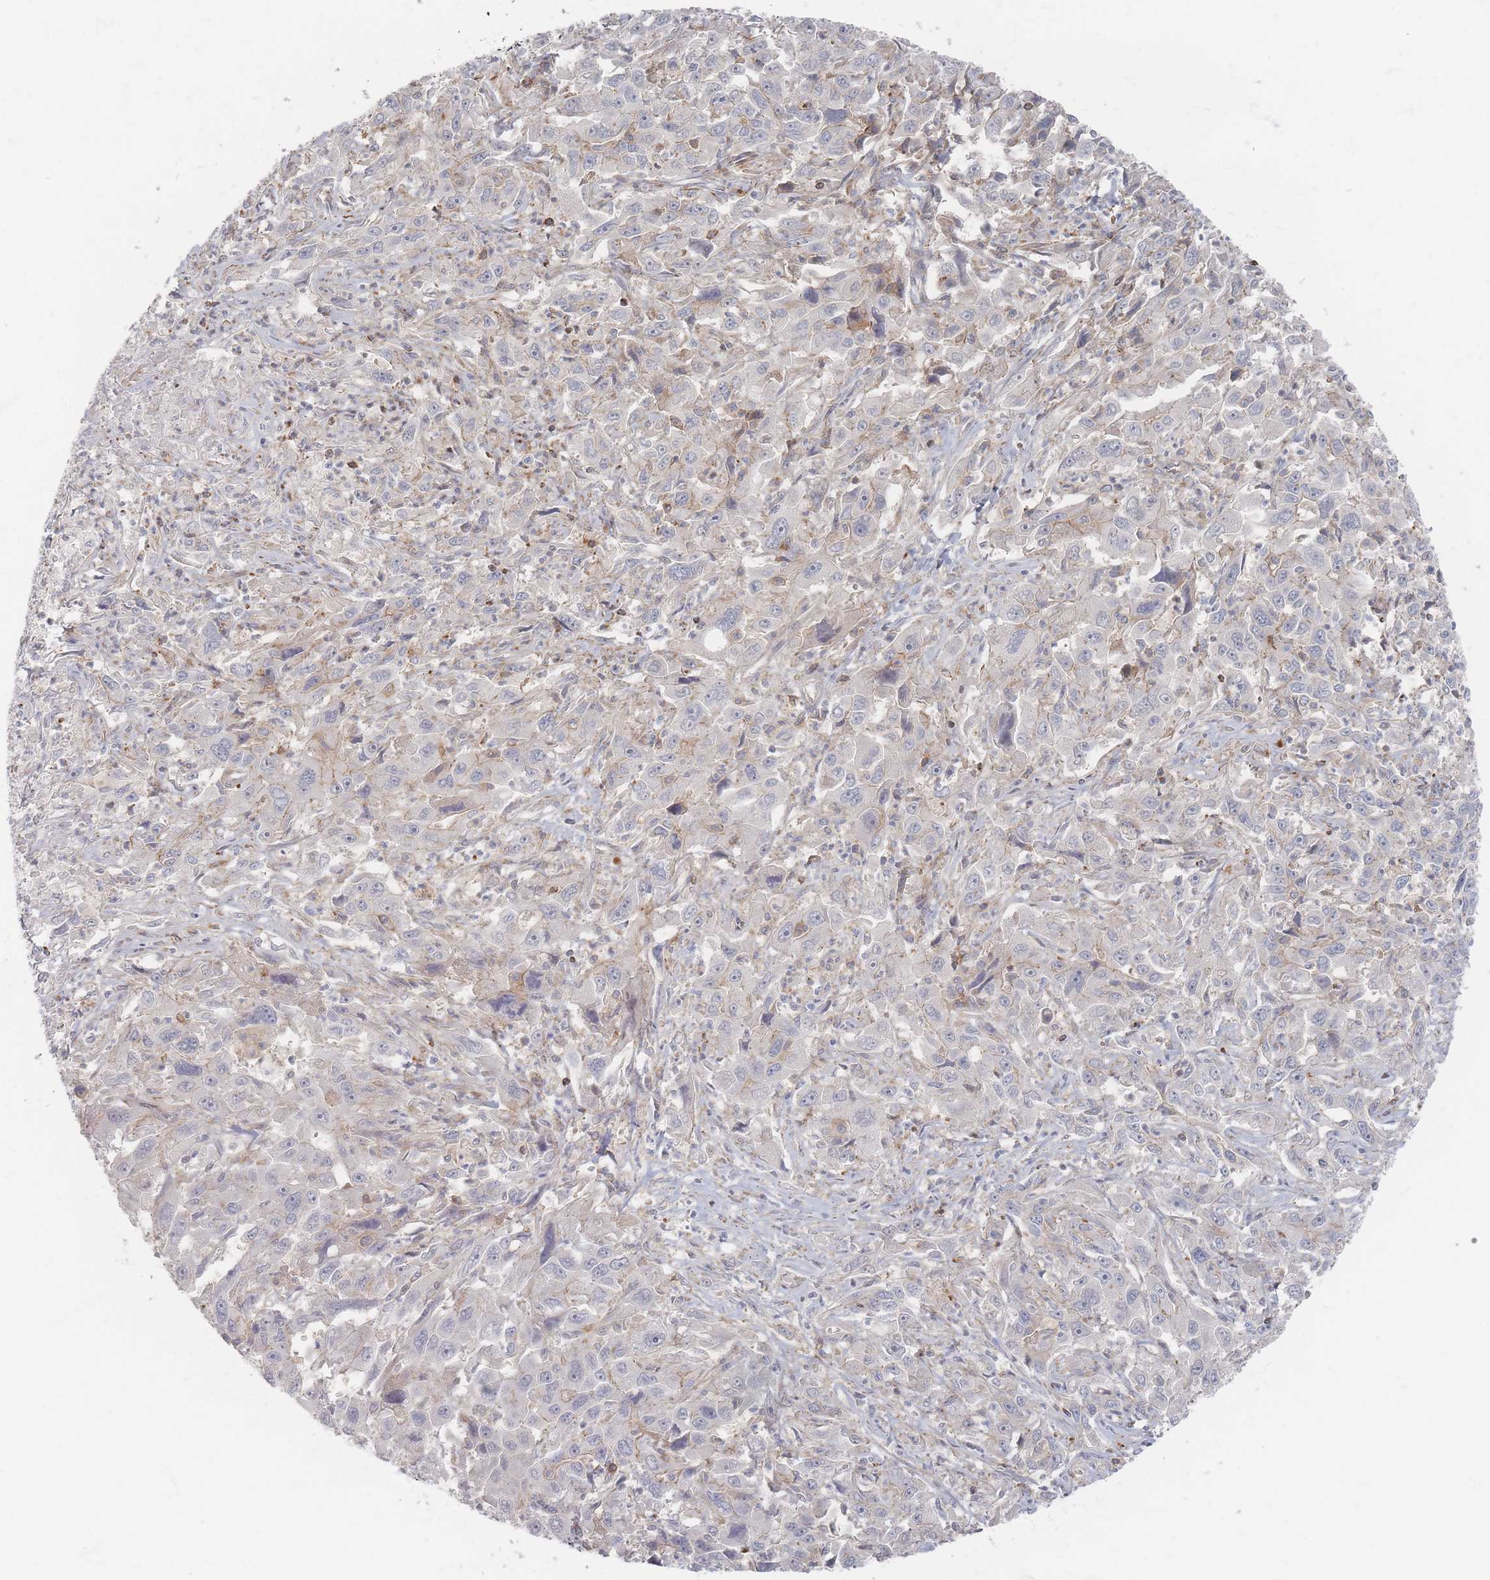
{"staining": {"intensity": "negative", "quantity": "none", "location": "none"}, "tissue": "liver cancer", "cell_type": "Tumor cells", "image_type": "cancer", "snomed": [{"axis": "morphology", "description": "Carcinoma, Hepatocellular, NOS"}, {"axis": "topography", "description": "Liver"}], "caption": "Tumor cells show no significant expression in liver cancer.", "gene": "ZNF852", "patient": {"sex": "male", "age": 63}}